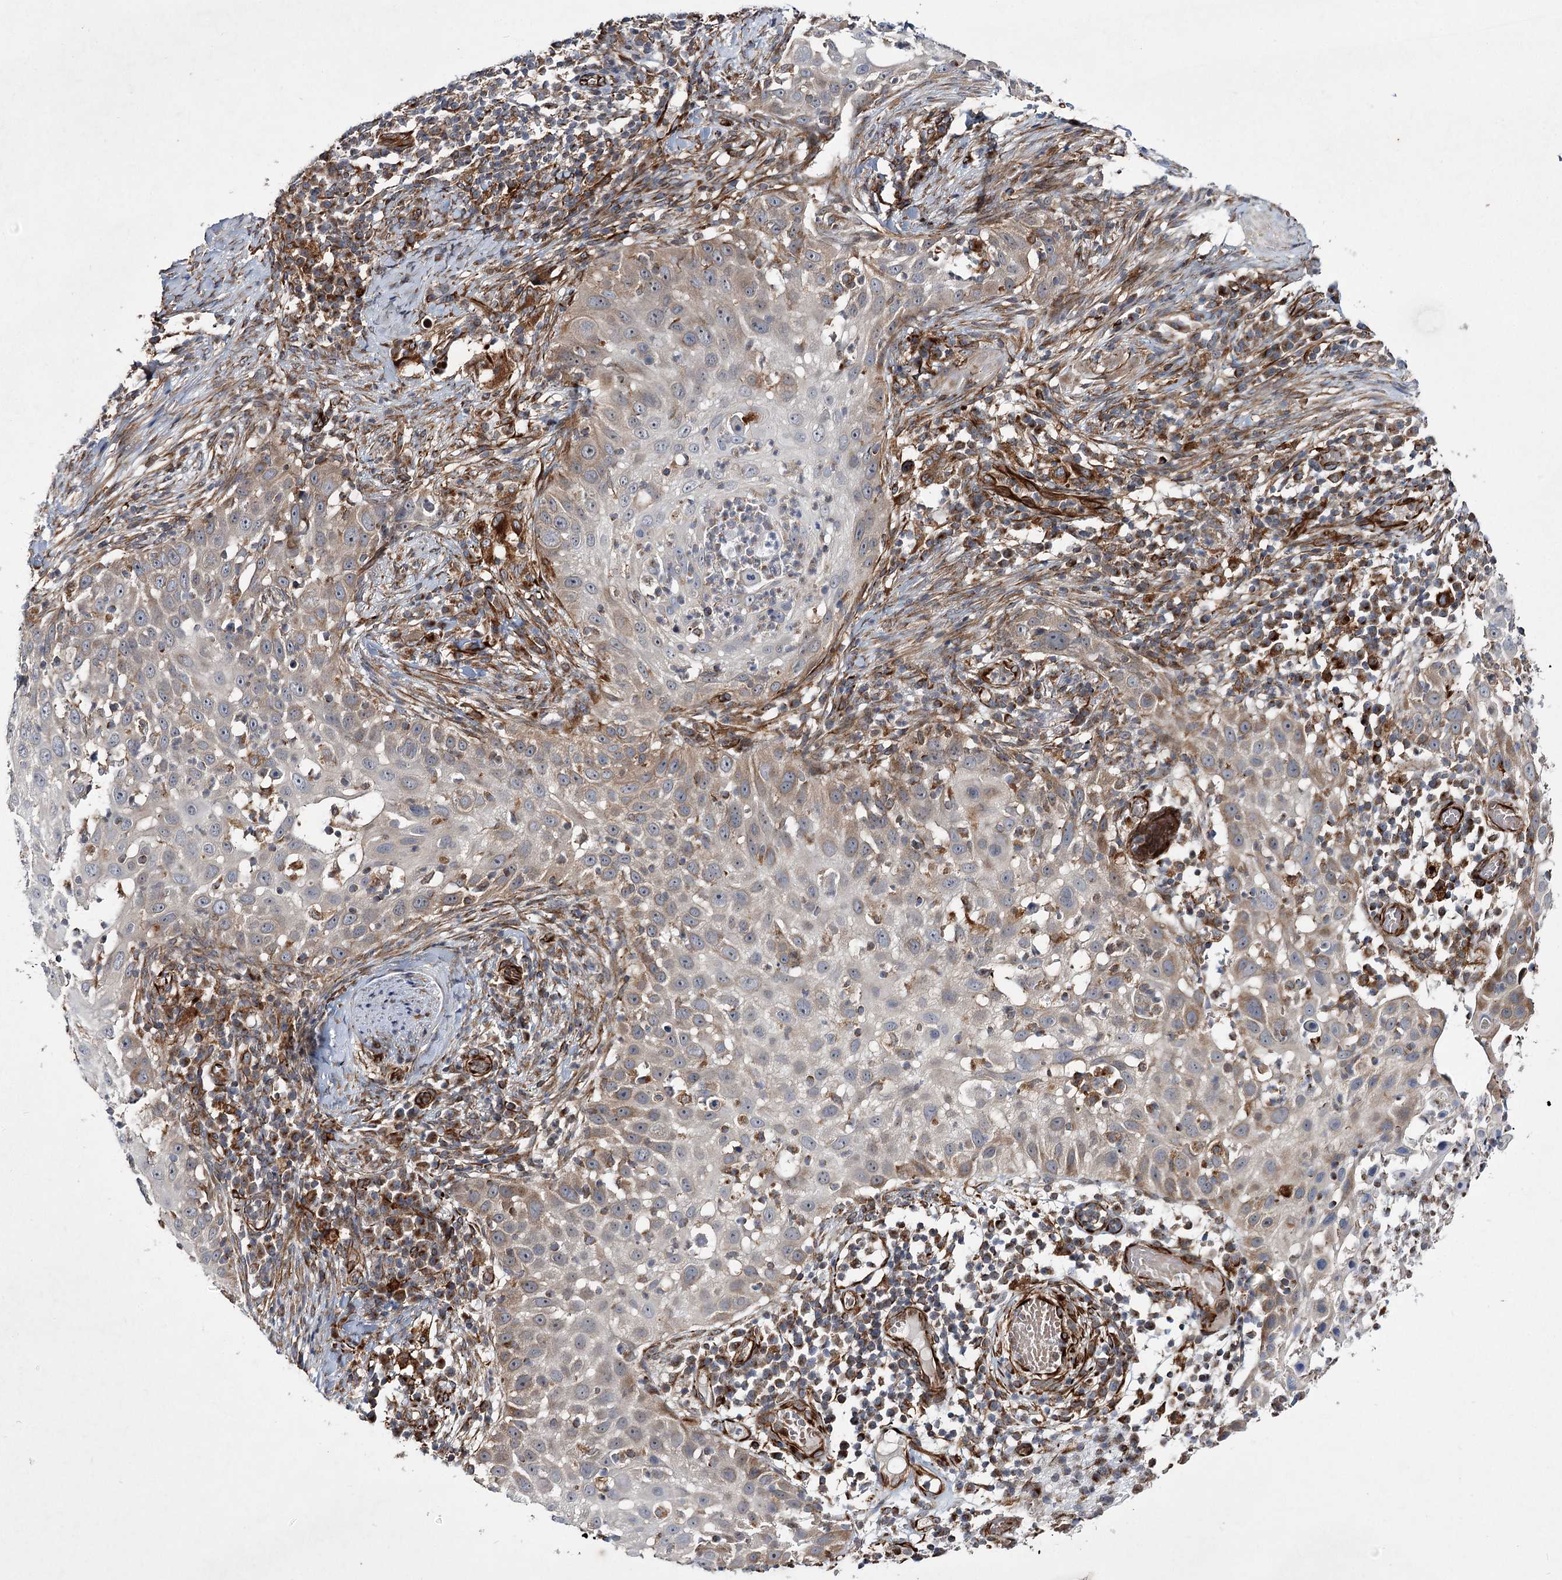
{"staining": {"intensity": "weak", "quantity": "<25%", "location": "cytoplasmic/membranous"}, "tissue": "skin cancer", "cell_type": "Tumor cells", "image_type": "cancer", "snomed": [{"axis": "morphology", "description": "Squamous cell carcinoma, NOS"}, {"axis": "topography", "description": "Skin"}], "caption": "Tumor cells are negative for protein expression in human skin cancer.", "gene": "DPEP2", "patient": {"sex": "female", "age": 44}}